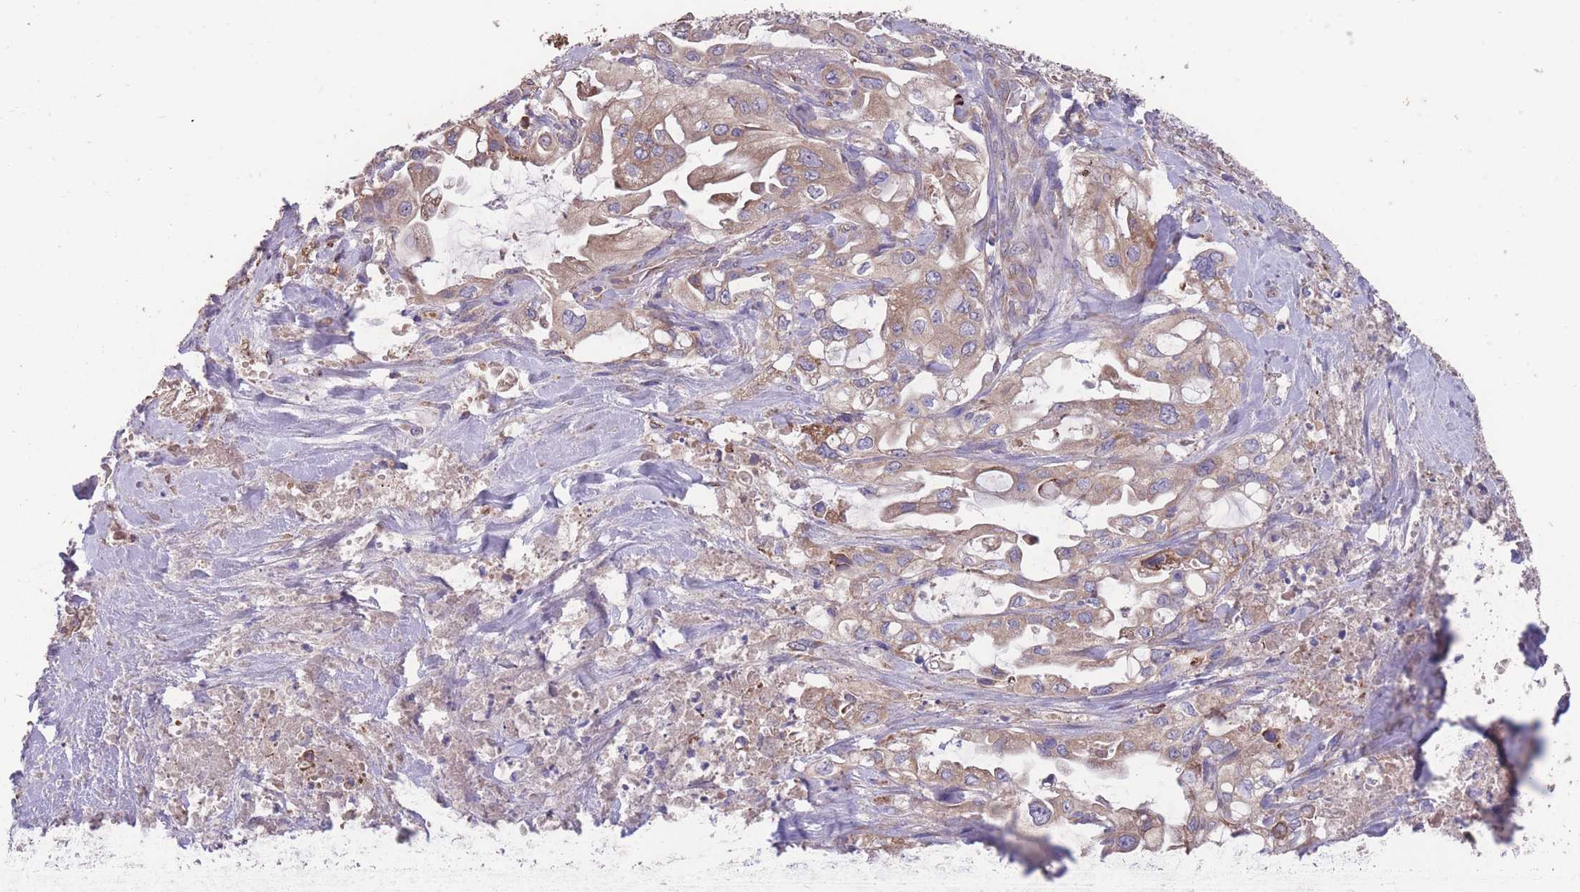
{"staining": {"intensity": "moderate", "quantity": ">75%", "location": "cytoplasmic/membranous"}, "tissue": "pancreatic cancer", "cell_type": "Tumor cells", "image_type": "cancer", "snomed": [{"axis": "morphology", "description": "Adenocarcinoma, NOS"}, {"axis": "topography", "description": "Pancreas"}], "caption": "High-power microscopy captured an IHC photomicrograph of pancreatic cancer, revealing moderate cytoplasmic/membranous positivity in approximately >75% of tumor cells.", "gene": "STIM2", "patient": {"sex": "female", "age": 61}}